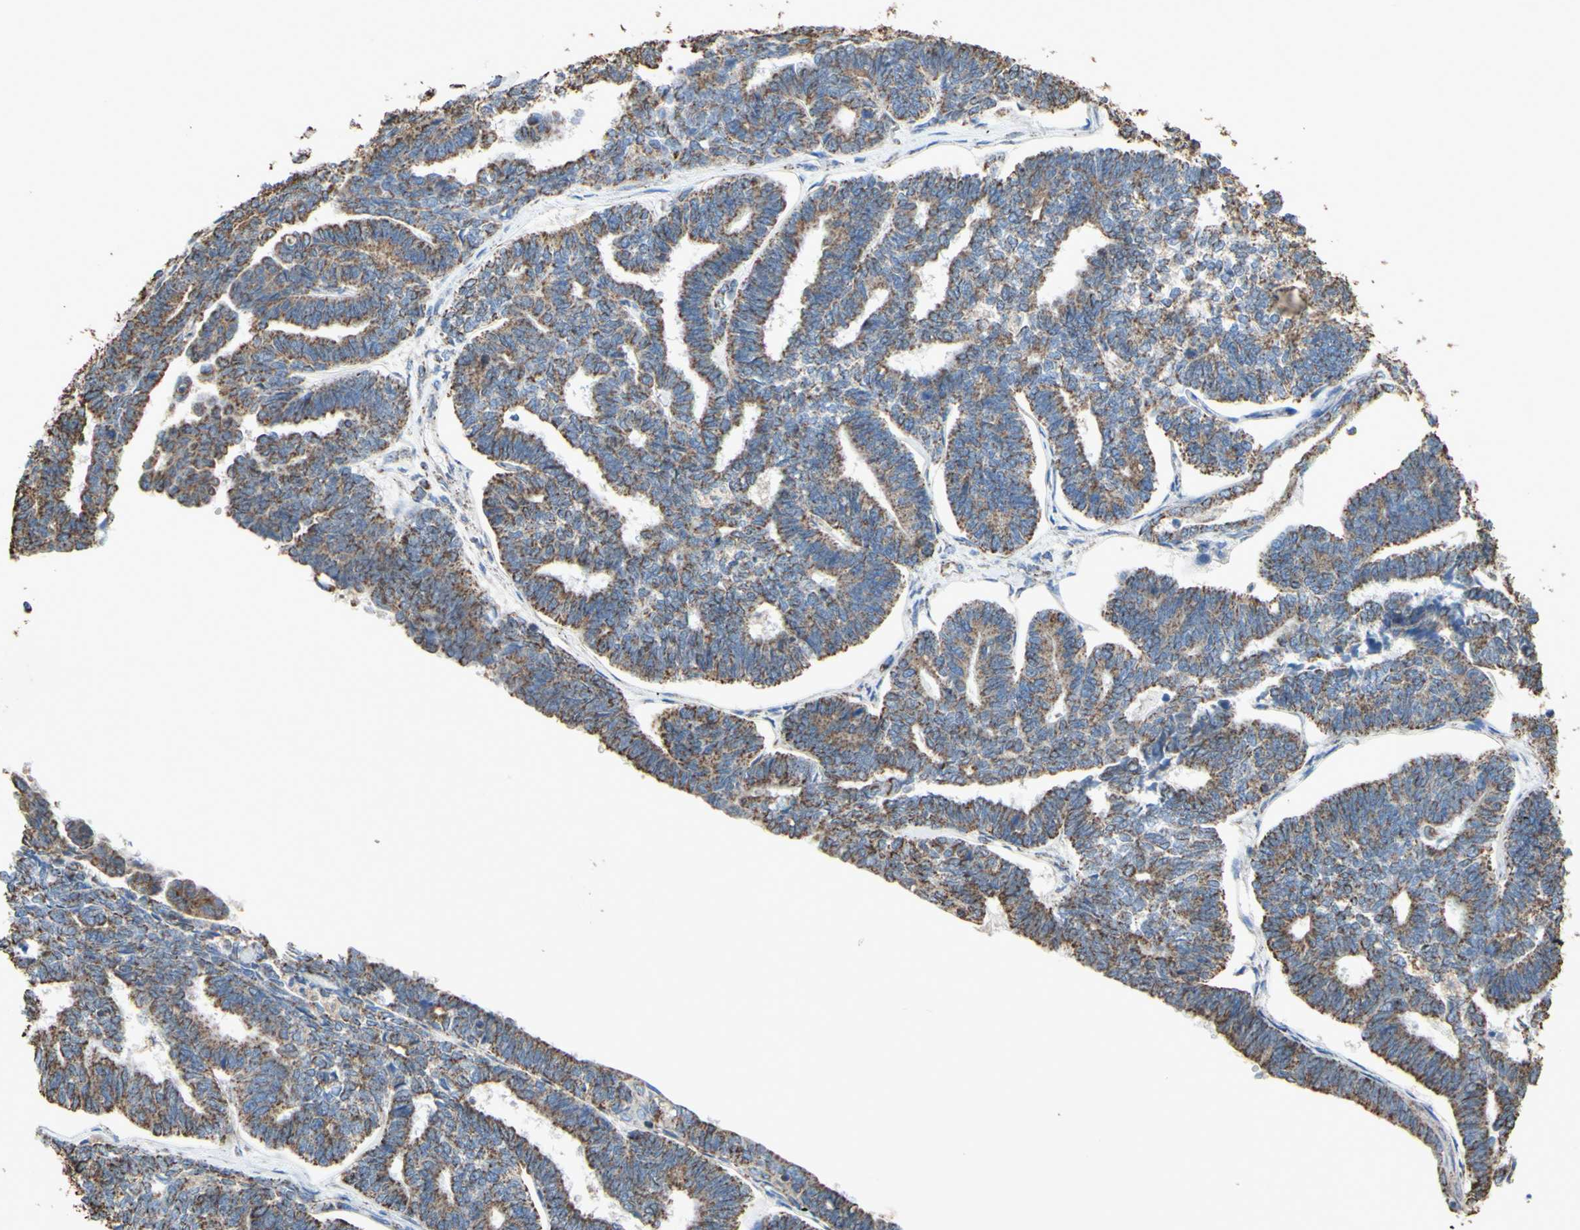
{"staining": {"intensity": "moderate", "quantity": "25%-75%", "location": "cytoplasmic/membranous"}, "tissue": "endometrial cancer", "cell_type": "Tumor cells", "image_type": "cancer", "snomed": [{"axis": "morphology", "description": "Adenocarcinoma, NOS"}, {"axis": "topography", "description": "Endometrium"}], "caption": "The image reveals staining of endometrial cancer (adenocarcinoma), revealing moderate cytoplasmic/membranous protein expression (brown color) within tumor cells.", "gene": "CMKLR2", "patient": {"sex": "female", "age": 70}}